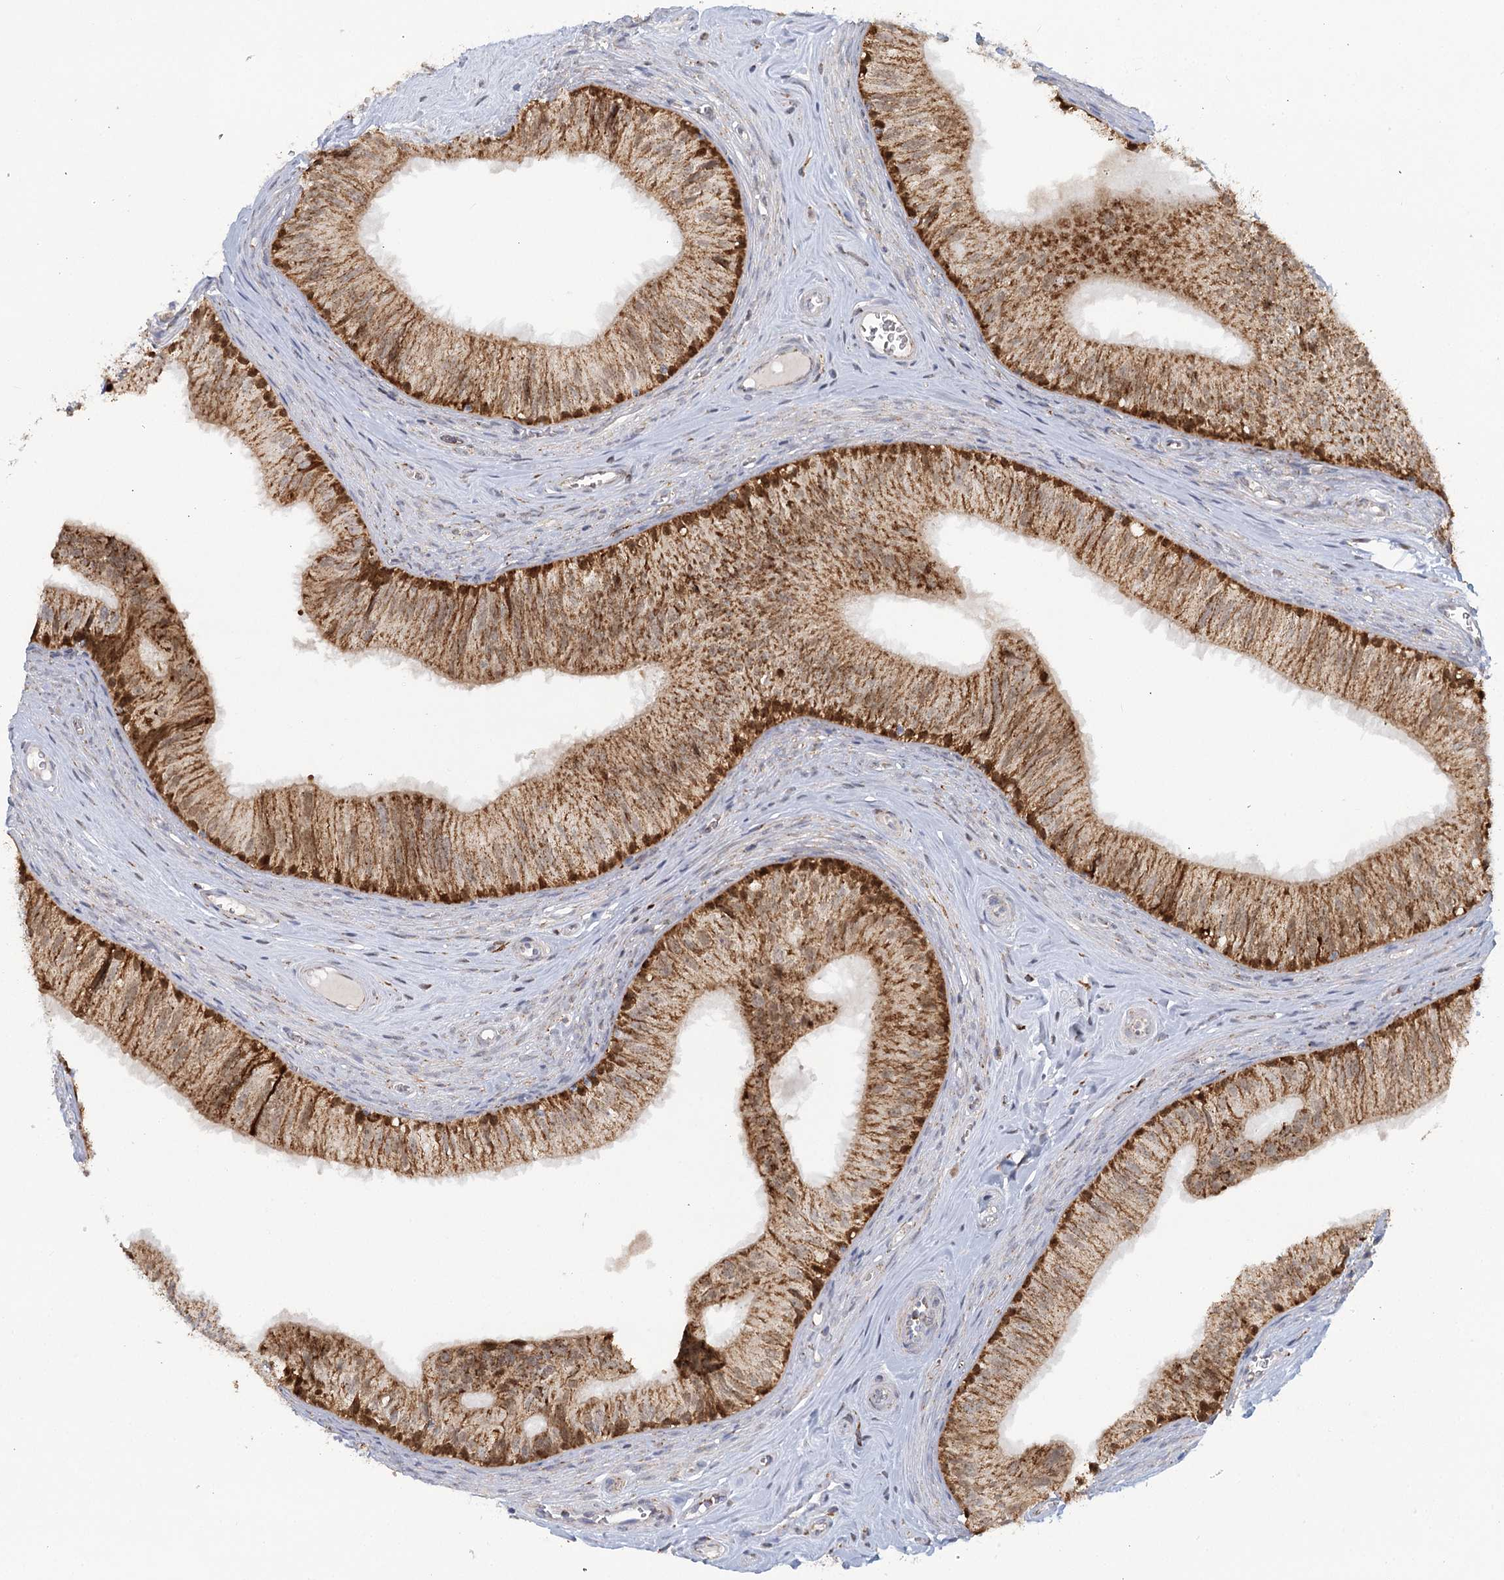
{"staining": {"intensity": "strong", "quantity": ">75%", "location": "cytoplasmic/membranous"}, "tissue": "epididymis", "cell_type": "Glandular cells", "image_type": "normal", "snomed": [{"axis": "morphology", "description": "Normal tissue, NOS"}, {"axis": "topography", "description": "Epididymis"}], "caption": "Brown immunohistochemical staining in unremarkable human epididymis reveals strong cytoplasmic/membranous expression in about >75% of glandular cells.", "gene": "TAS1R1", "patient": {"sex": "male", "age": 46}}